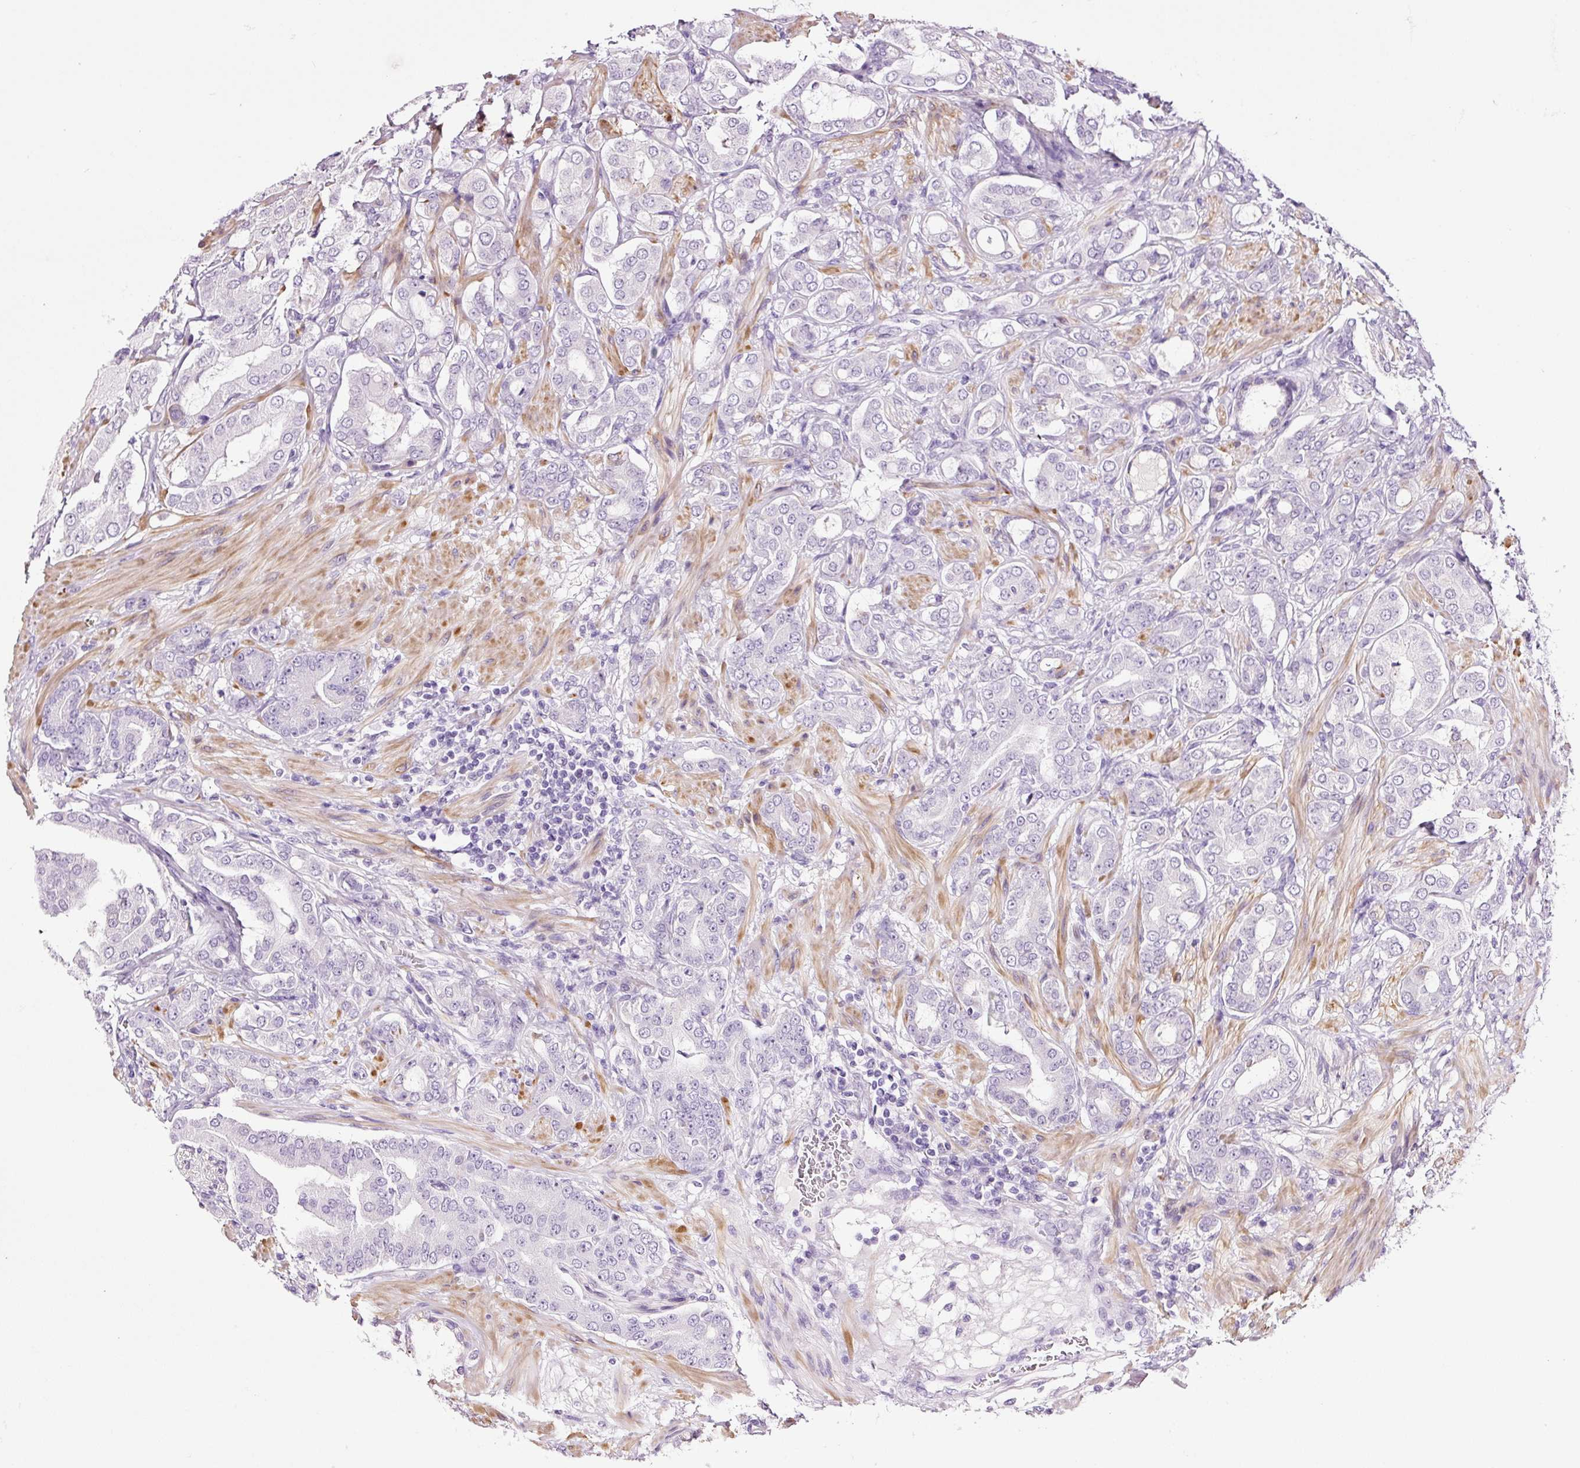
{"staining": {"intensity": "negative", "quantity": "none", "location": "none"}, "tissue": "prostate cancer", "cell_type": "Tumor cells", "image_type": "cancer", "snomed": [{"axis": "morphology", "description": "Adenocarcinoma, Low grade"}, {"axis": "topography", "description": "Prostate"}], "caption": "Tumor cells show no significant protein expression in prostate cancer (low-grade adenocarcinoma).", "gene": "RTF2", "patient": {"sex": "male", "age": 57}}